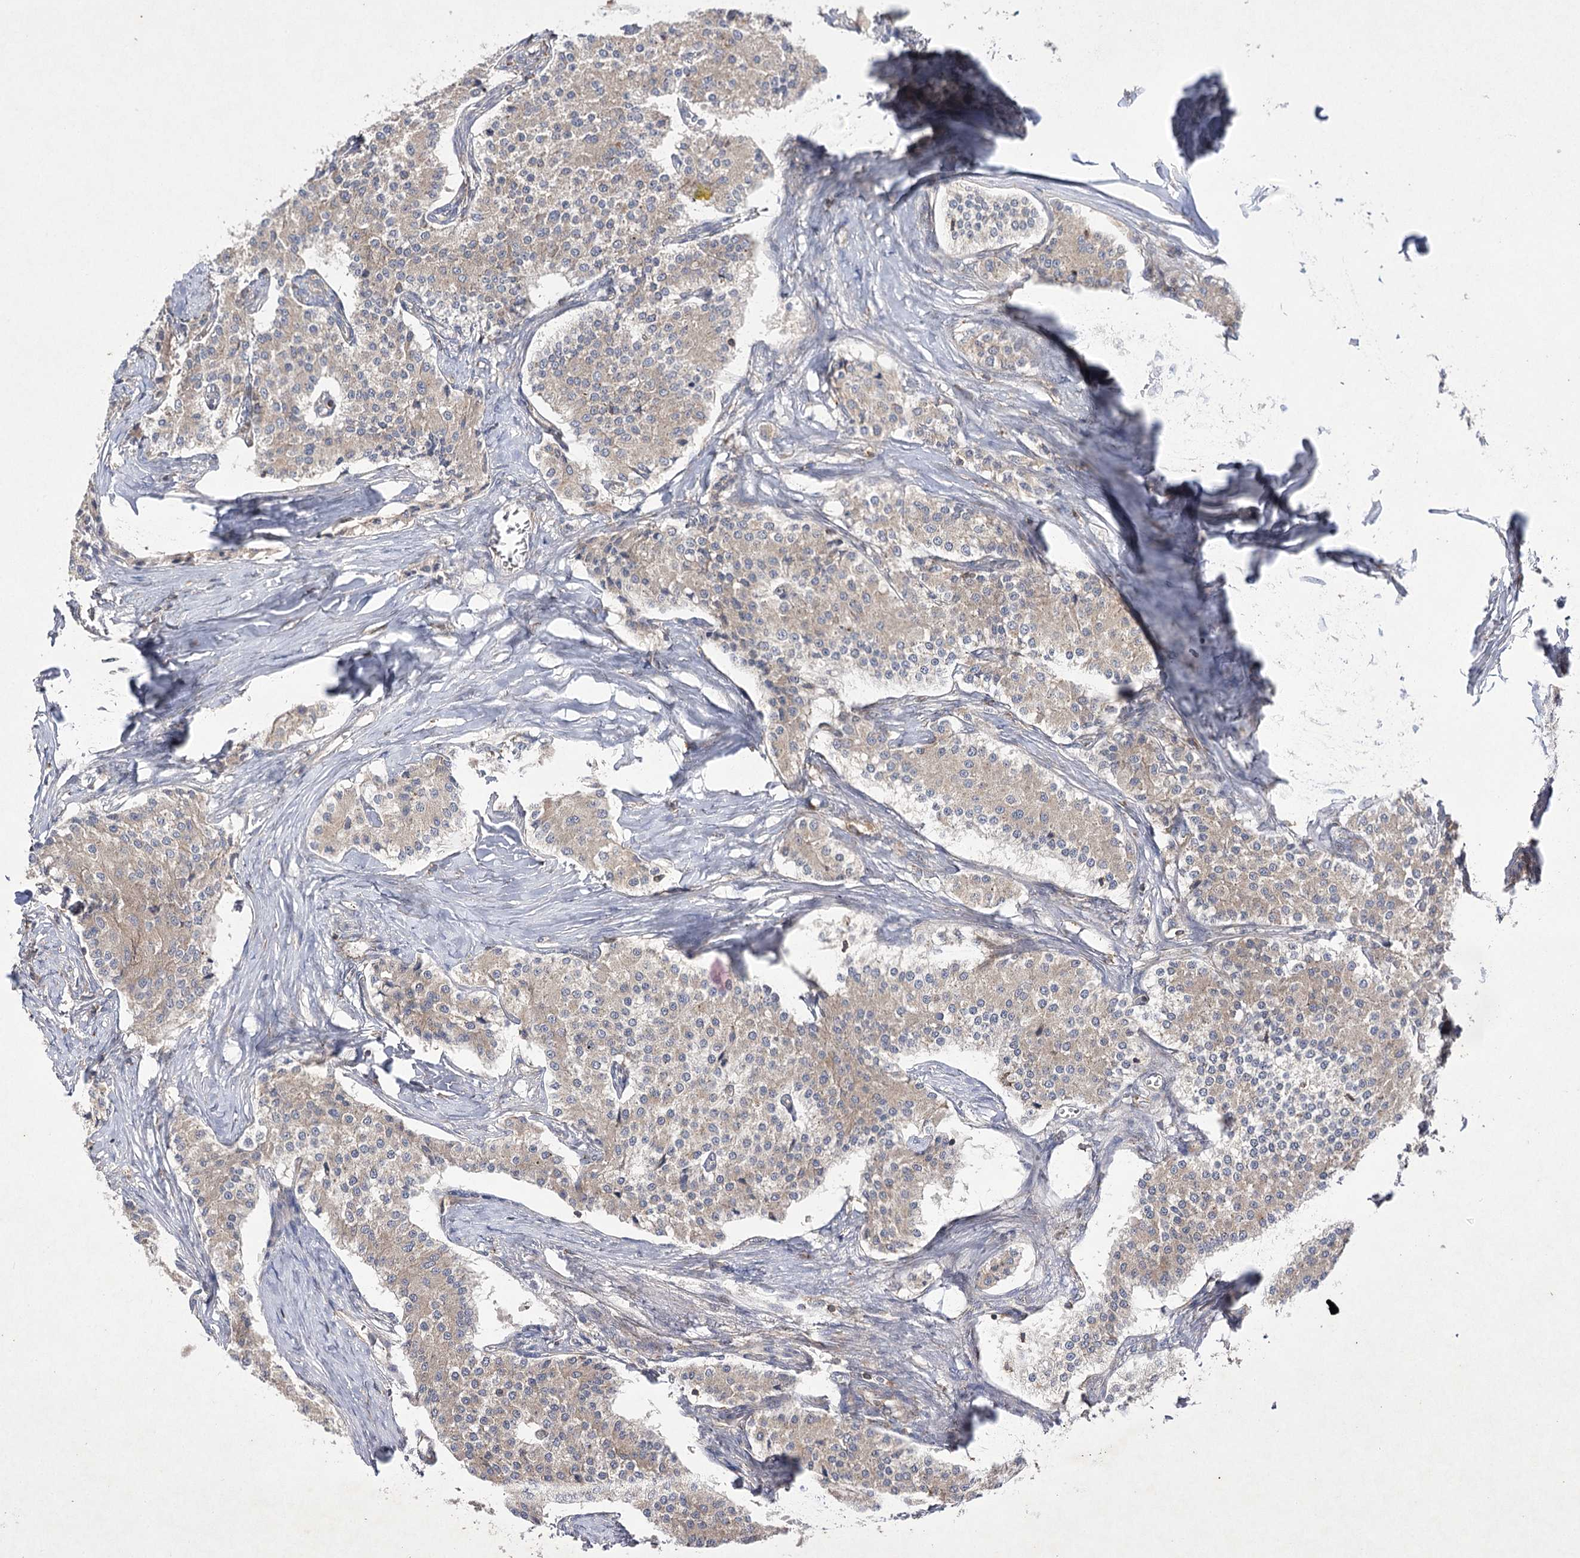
{"staining": {"intensity": "weak", "quantity": ">75%", "location": "cytoplasmic/membranous"}, "tissue": "carcinoid", "cell_type": "Tumor cells", "image_type": "cancer", "snomed": [{"axis": "morphology", "description": "Carcinoid, malignant, NOS"}, {"axis": "topography", "description": "Colon"}], "caption": "Immunohistochemistry (IHC) micrograph of human carcinoid stained for a protein (brown), which shows low levels of weak cytoplasmic/membranous expression in approximately >75% of tumor cells.", "gene": "BCR", "patient": {"sex": "female", "age": 52}}